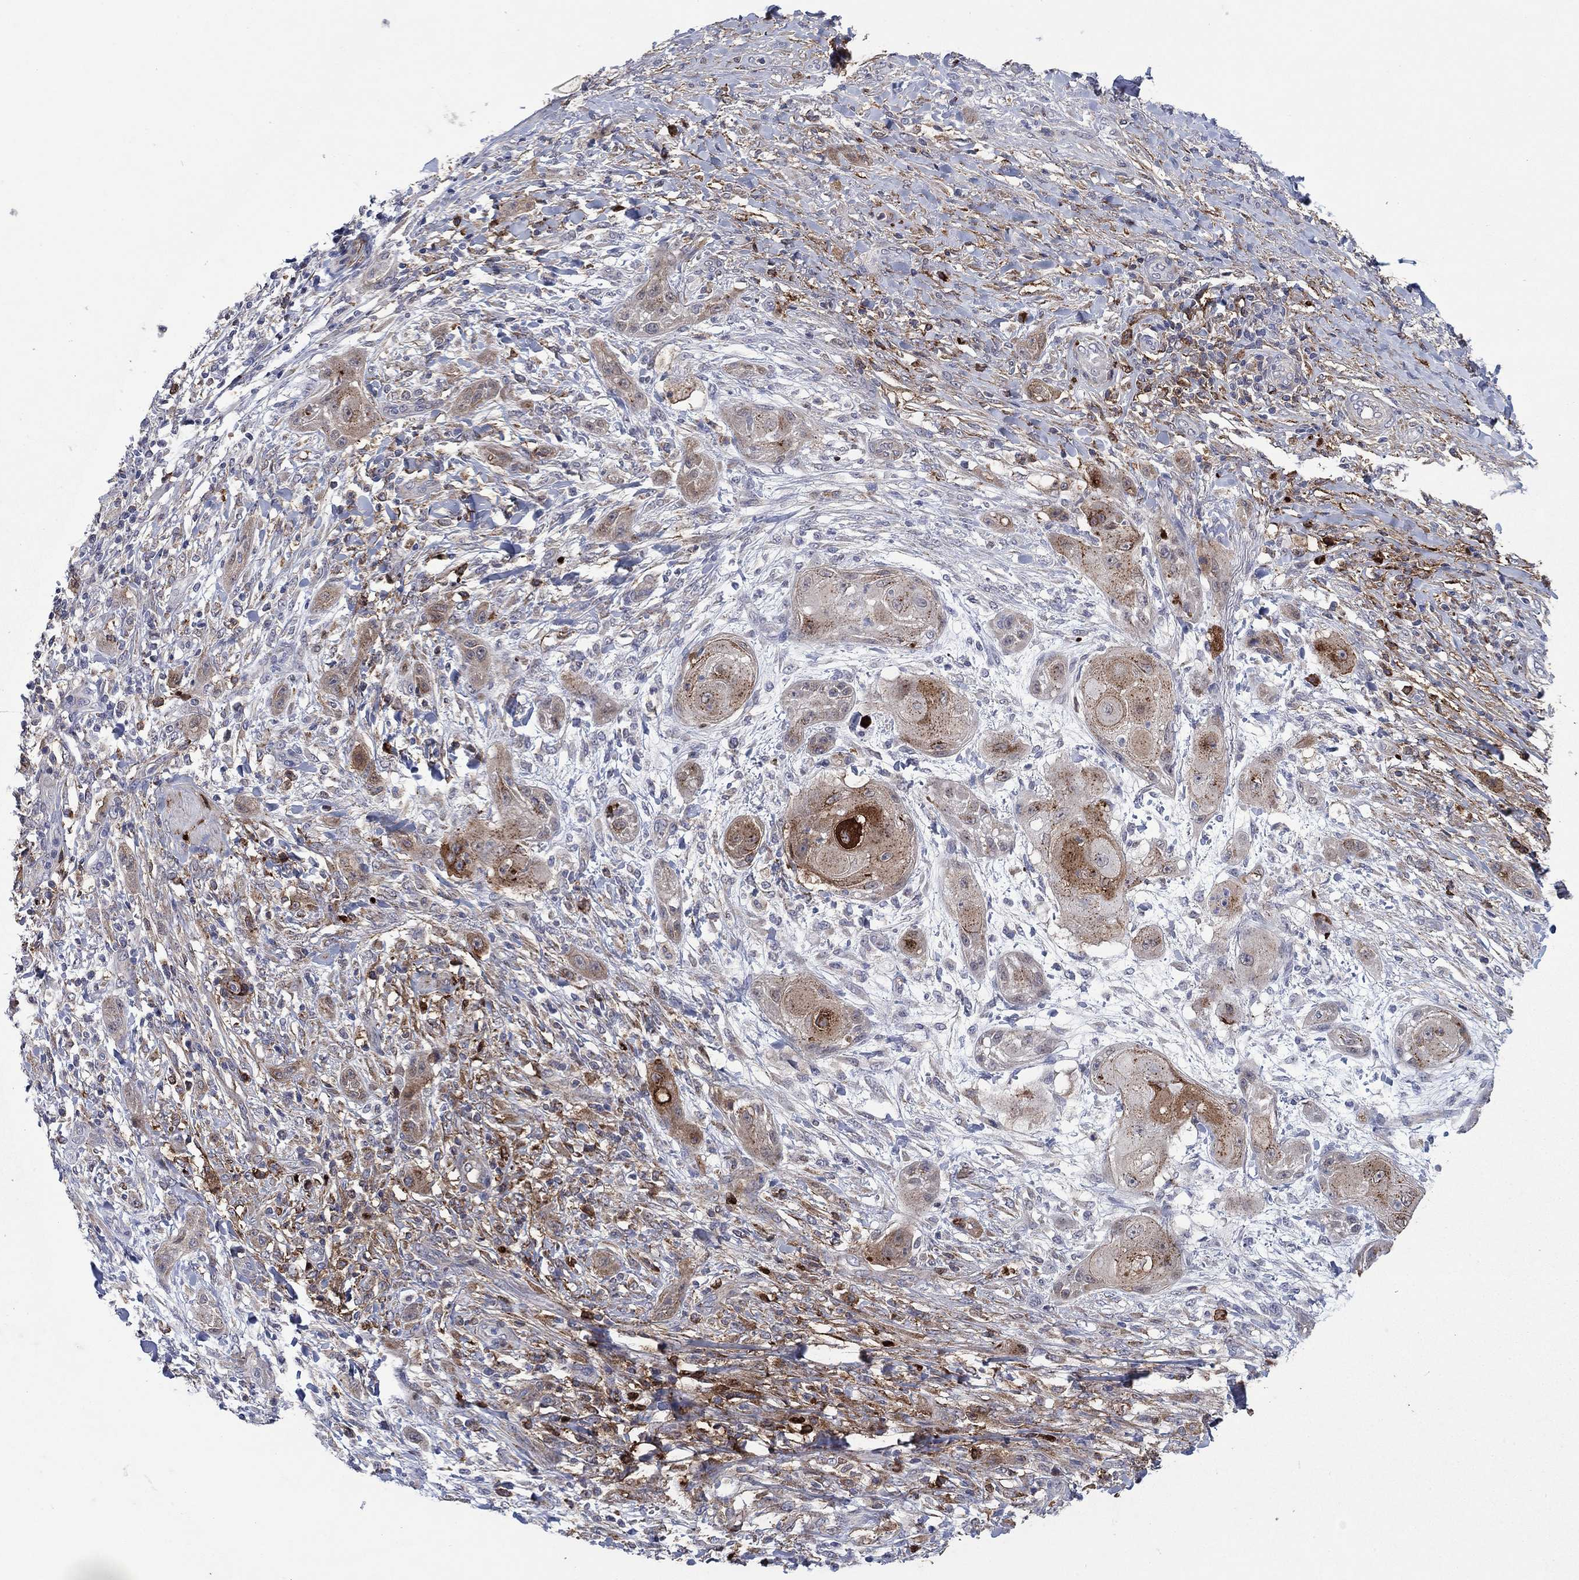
{"staining": {"intensity": "strong", "quantity": "<25%", "location": "cytoplasmic/membranous"}, "tissue": "skin cancer", "cell_type": "Tumor cells", "image_type": "cancer", "snomed": [{"axis": "morphology", "description": "Squamous cell carcinoma, NOS"}, {"axis": "topography", "description": "Skin"}], "caption": "About <25% of tumor cells in skin cancer (squamous cell carcinoma) exhibit strong cytoplasmic/membranous protein expression as visualized by brown immunohistochemical staining.", "gene": "SDC1", "patient": {"sex": "male", "age": 62}}